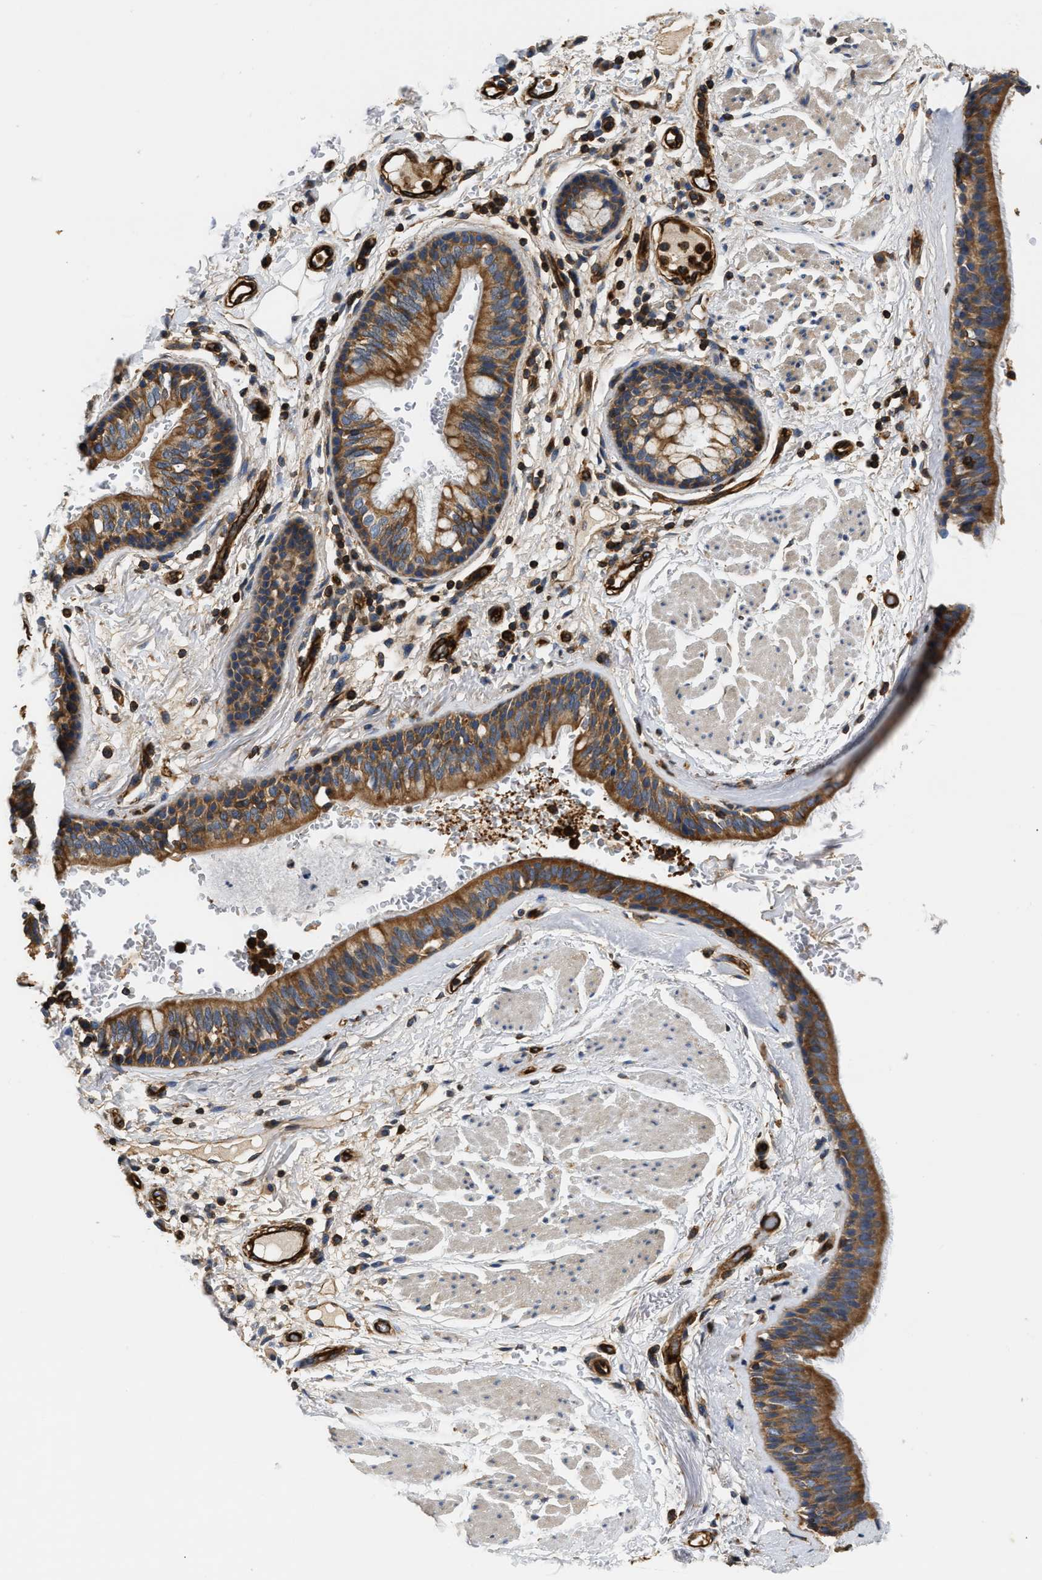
{"staining": {"intensity": "moderate", "quantity": ">75%", "location": "cytoplasmic/membranous"}, "tissue": "bronchus", "cell_type": "Respiratory epithelial cells", "image_type": "normal", "snomed": [{"axis": "morphology", "description": "Normal tissue, NOS"}, {"axis": "topography", "description": "Cartilage tissue"}], "caption": "The micrograph demonstrates a brown stain indicating the presence of a protein in the cytoplasmic/membranous of respiratory epithelial cells in bronchus. The protein of interest is stained brown, and the nuclei are stained in blue (DAB (3,3'-diaminobenzidine) IHC with brightfield microscopy, high magnification).", "gene": "SAMD9L", "patient": {"sex": "female", "age": 63}}